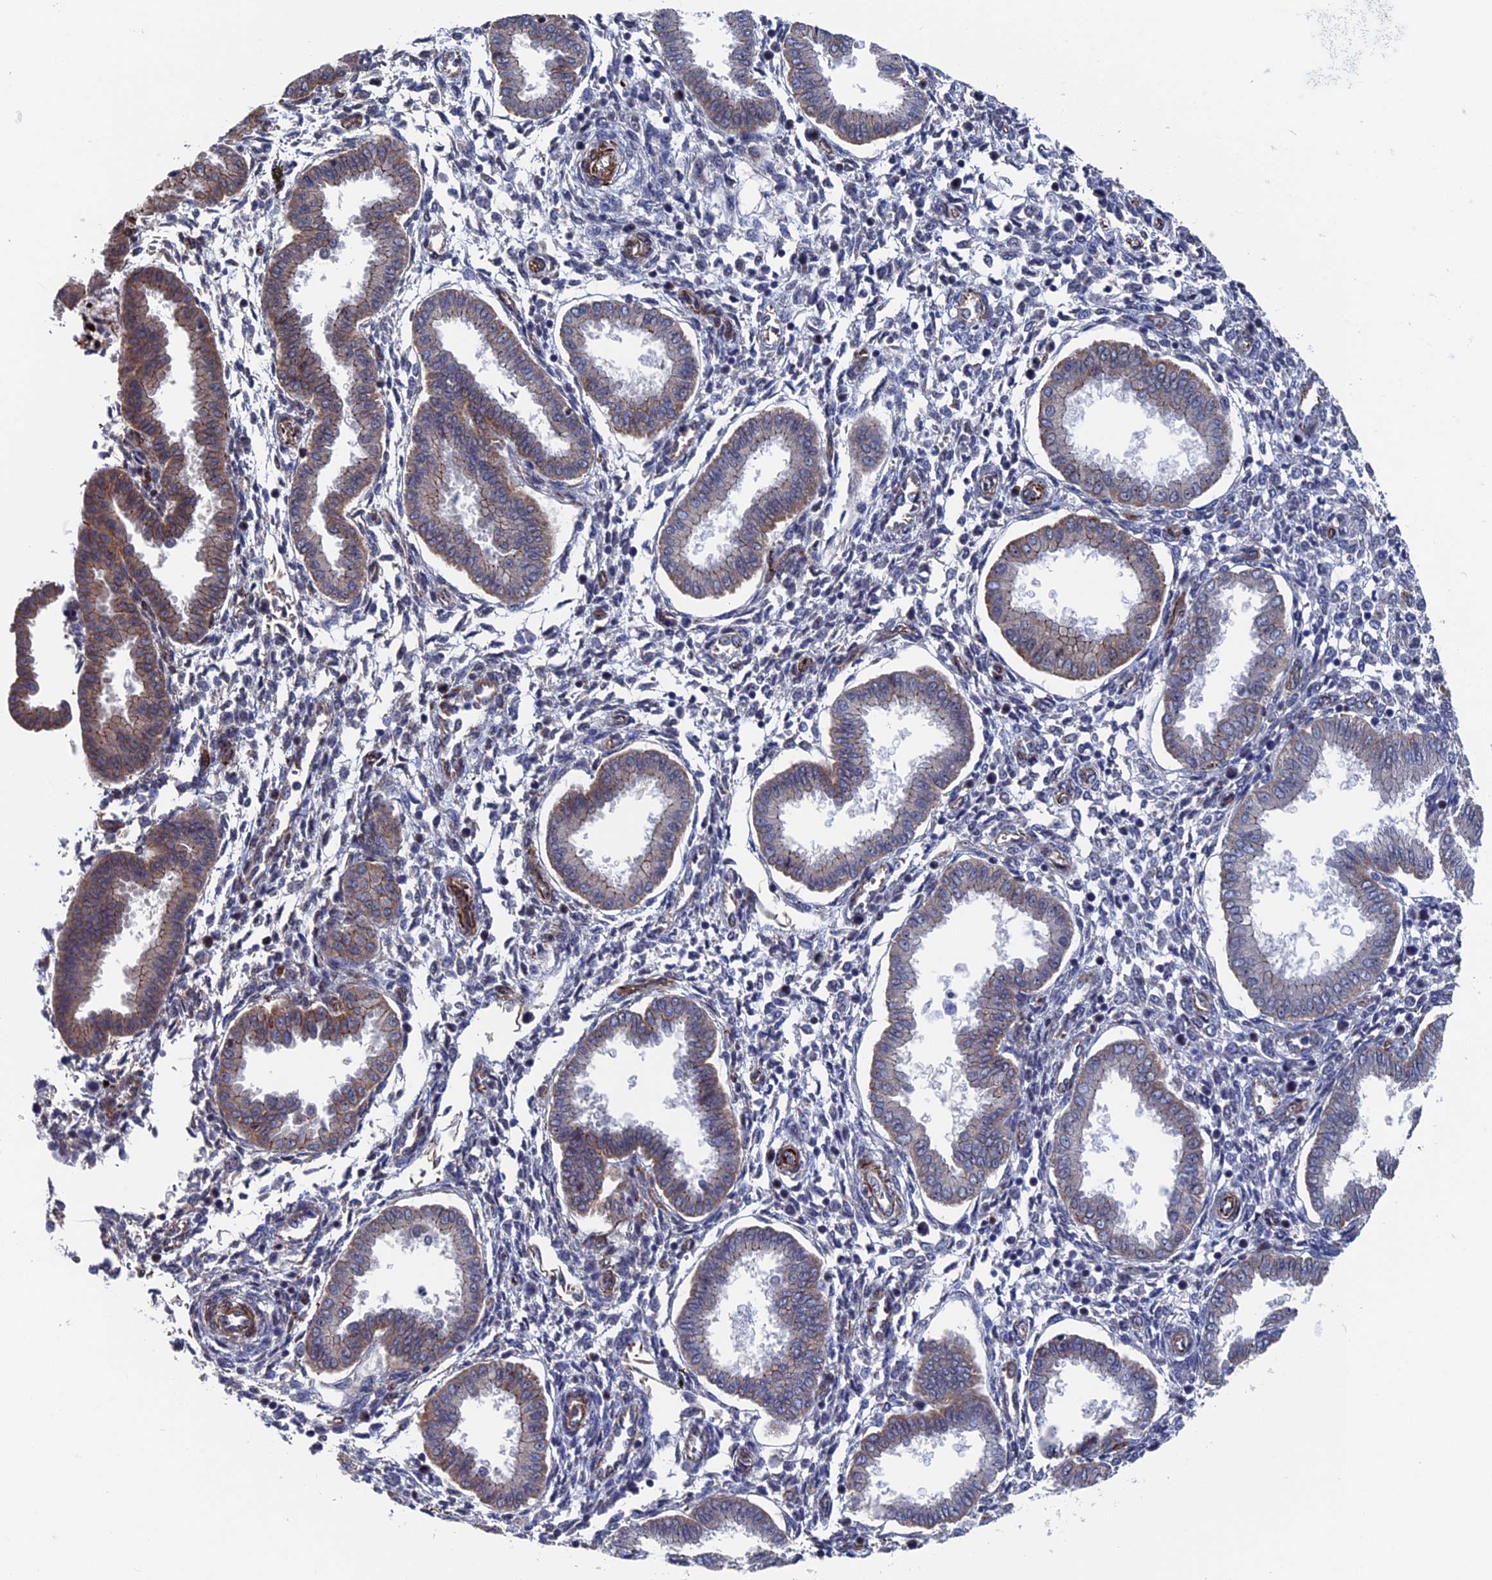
{"staining": {"intensity": "negative", "quantity": "none", "location": "none"}, "tissue": "endometrium", "cell_type": "Cells in endometrial stroma", "image_type": "normal", "snomed": [{"axis": "morphology", "description": "Normal tissue, NOS"}, {"axis": "topography", "description": "Endometrium"}], "caption": "High power microscopy histopathology image of an immunohistochemistry histopathology image of benign endometrium, revealing no significant positivity in cells in endometrial stroma.", "gene": "EXOSC9", "patient": {"sex": "female", "age": 24}}